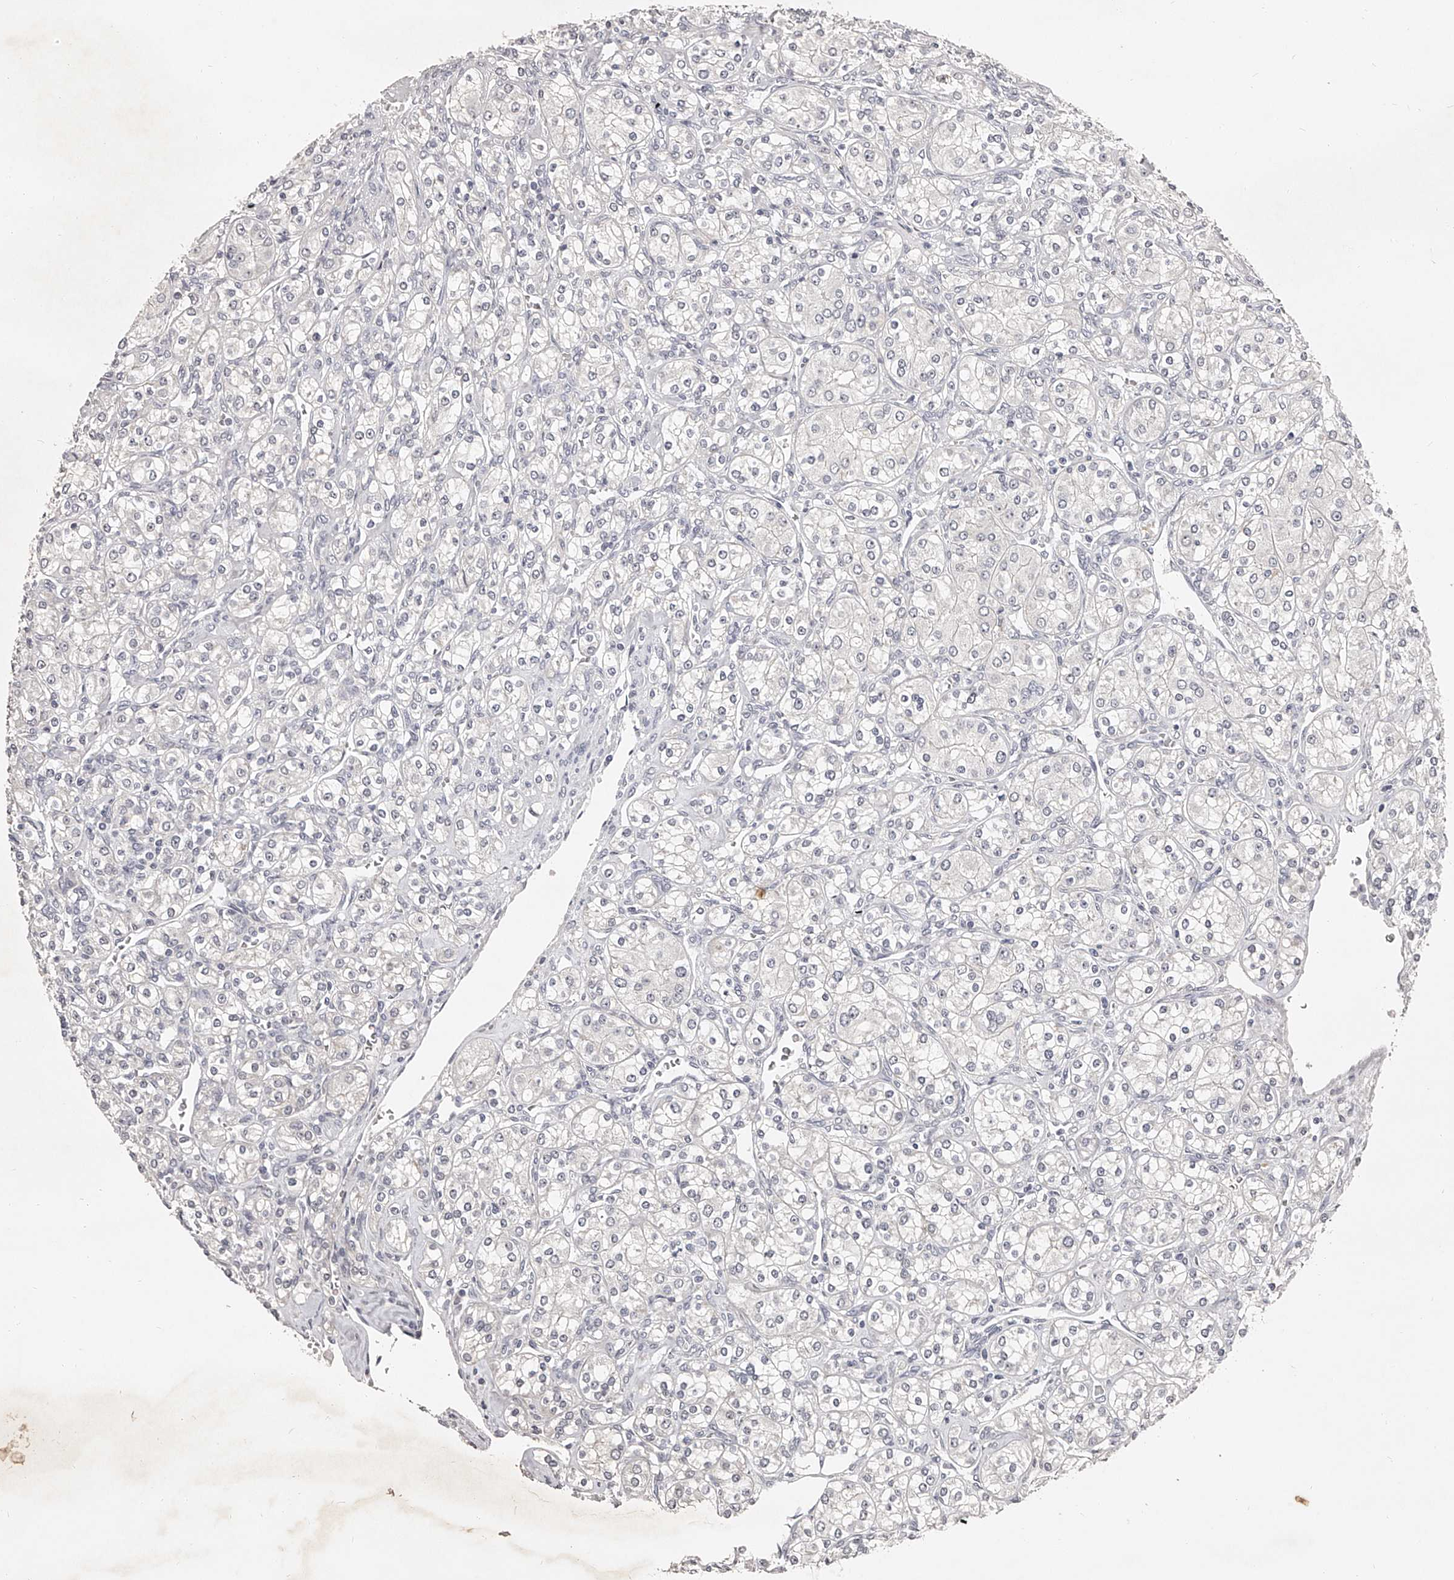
{"staining": {"intensity": "negative", "quantity": "none", "location": "none"}, "tissue": "renal cancer", "cell_type": "Tumor cells", "image_type": "cancer", "snomed": [{"axis": "morphology", "description": "Adenocarcinoma, NOS"}, {"axis": "topography", "description": "Kidney"}], "caption": "Tumor cells show no significant protein expression in renal adenocarcinoma.", "gene": "NT5DC1", "patient": {"sex": "male", "age": 77}}